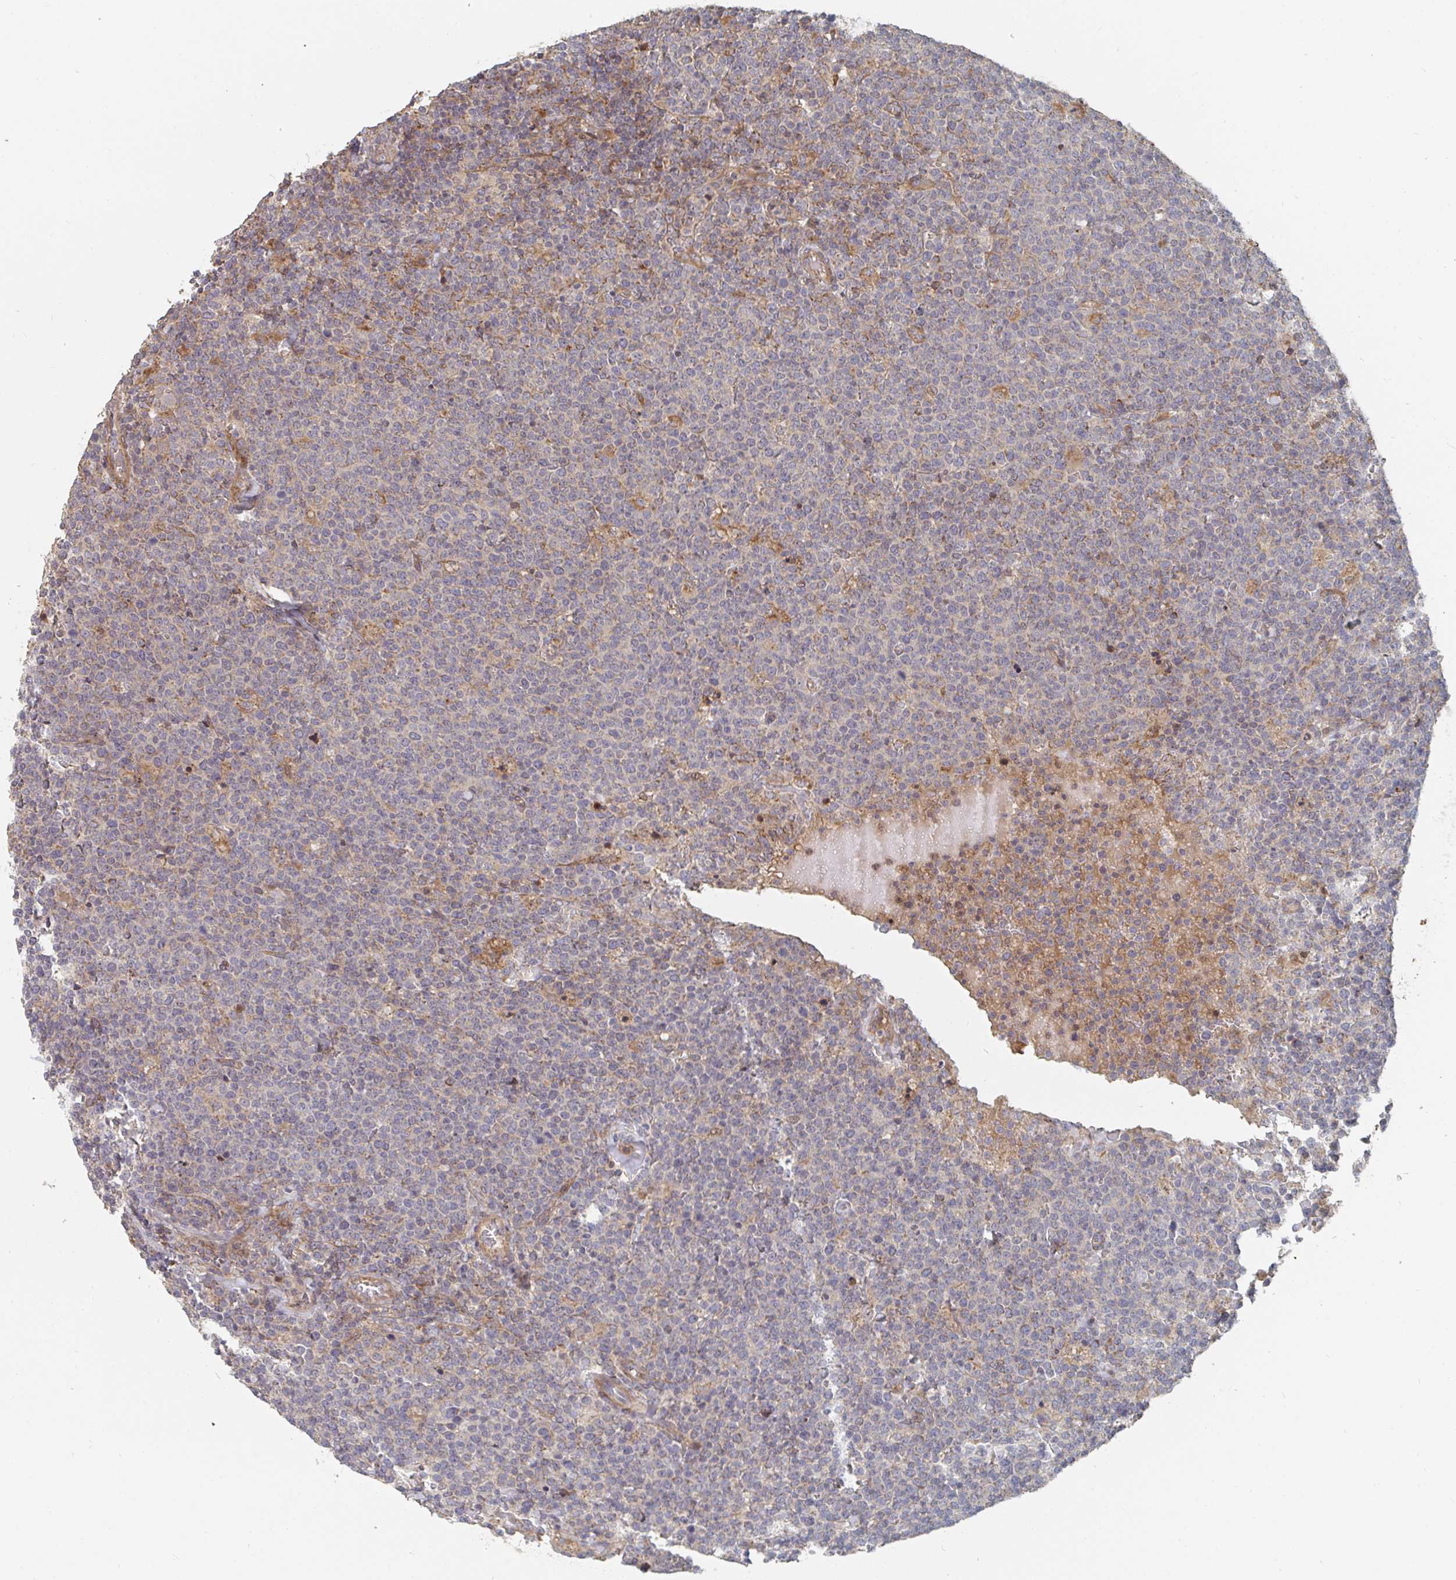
{"staining": {"intensity": "negative", "quantity": "none", "location": "none"}, "tissue": "lymphoma", "cell_type": "Tumor cells", "image_type": "cancer", "snomed": [{"axis": "morphology", "description": "Malignant lymphoma, non-Hodgkin's type, High grade"}, {"axis": "topography", "description": "Lymph node"}], "caption": "DAB immunohistochemical staining of human lymphoma displays no significant positivity in tumor cells. Nuclei are stained in blue.", "gene": "PTEN", "patient": {"sex": "male", "age": 61}}